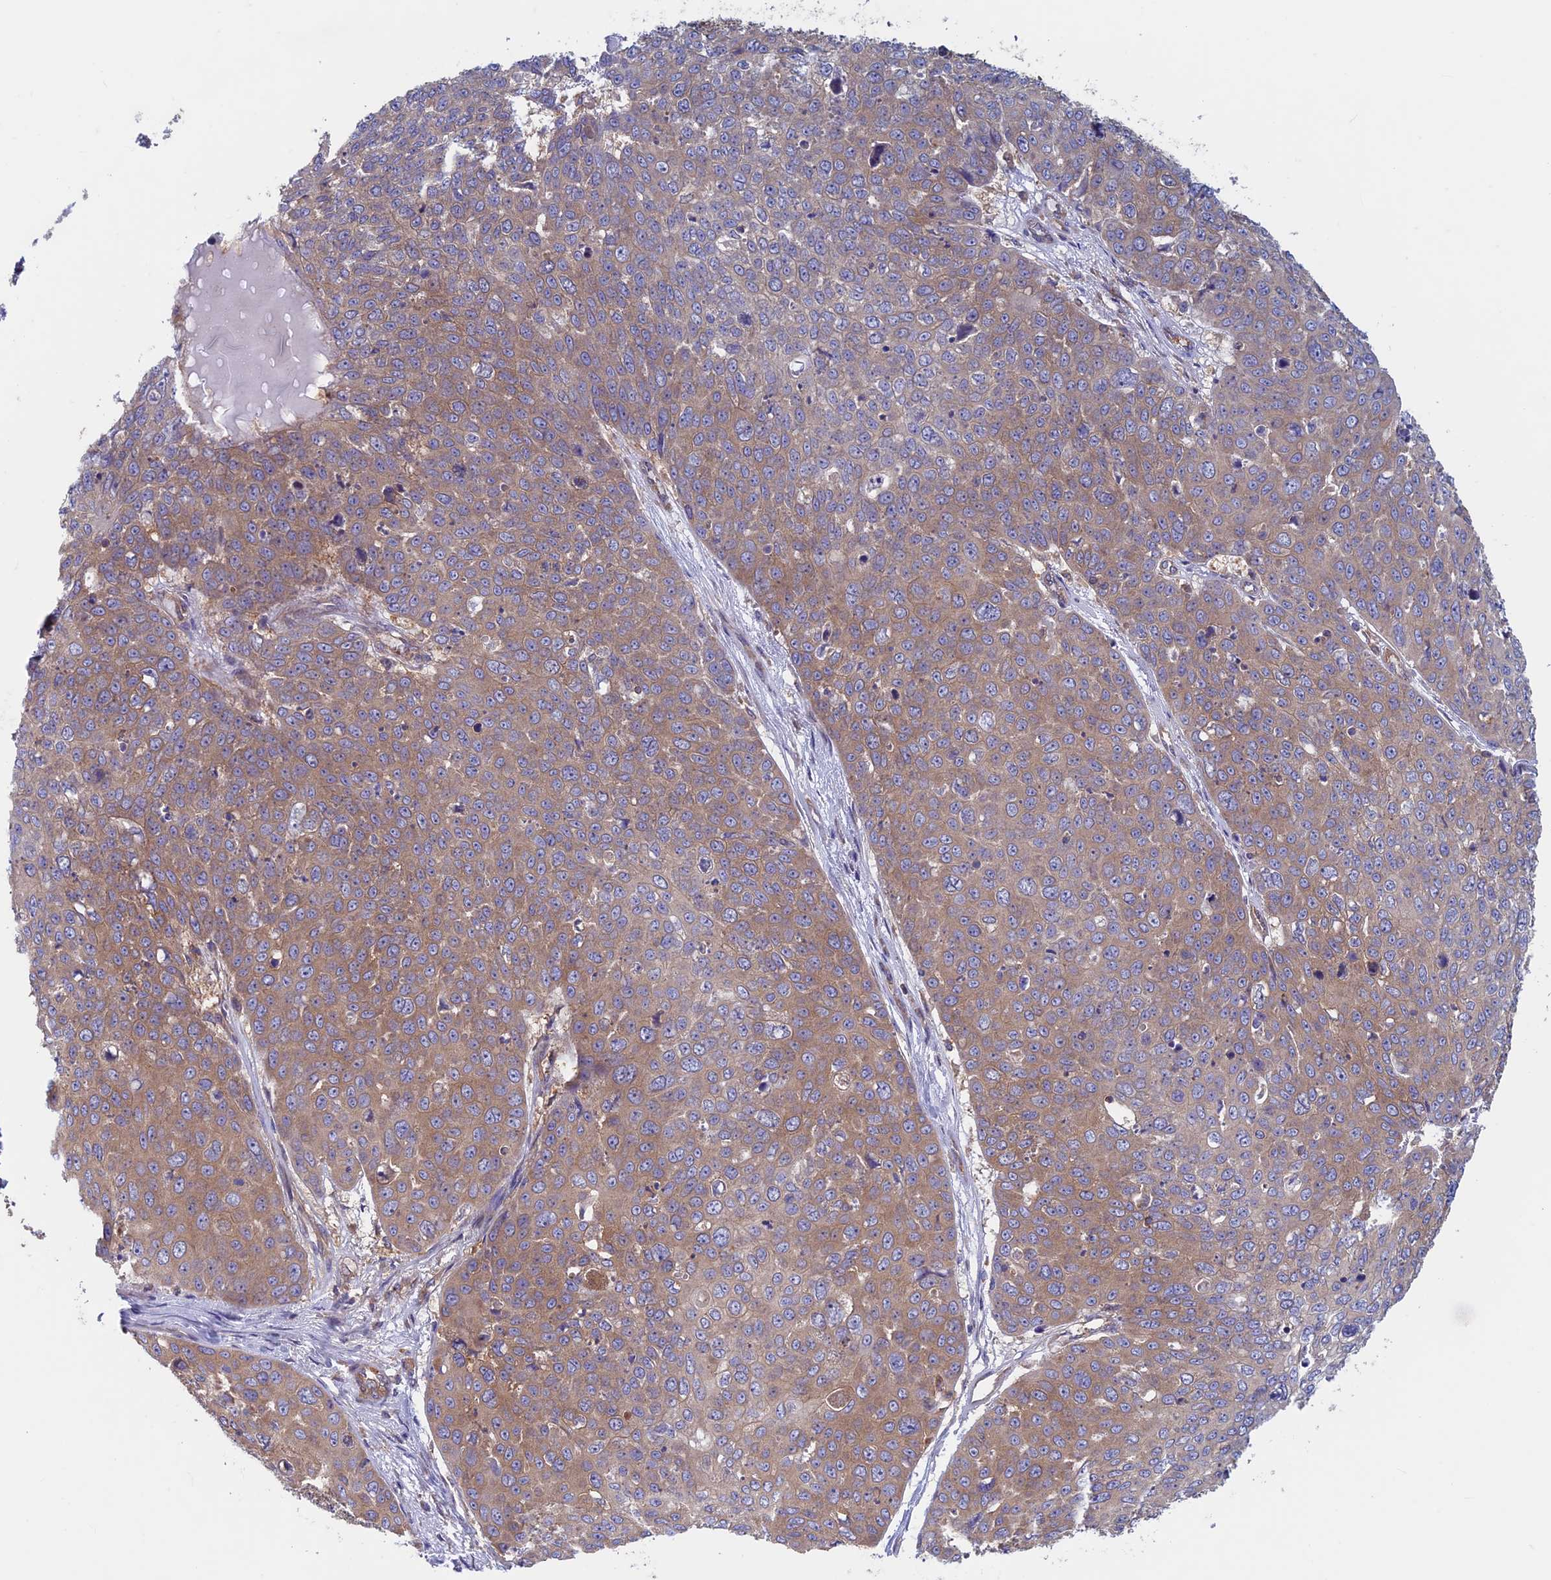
{"staining": {"intensity": "moderate", "quantity": "25%-75%", "location": "cytoplasmic/membranous"}, "tissue": "skin cancer", "cell_type": "Tumor cells", "image_type": "cancer", "snomed": [{"axis": "morphology", "description": "Squamous cell carcinoma, NOS"}, {"axis": "topography", "description": "Skin"}], "caption": "High-magnification brightfield microscopy of skin cancer stained with DAB (brown) and counterstained with hematoxylin (blue). tumor cells exhibit moderate cytoplasmic/membranous staining is present in approximately25%-75% of cells.", "gene": "DNM1L", "patient": {"sex": "male", "age": 71}}